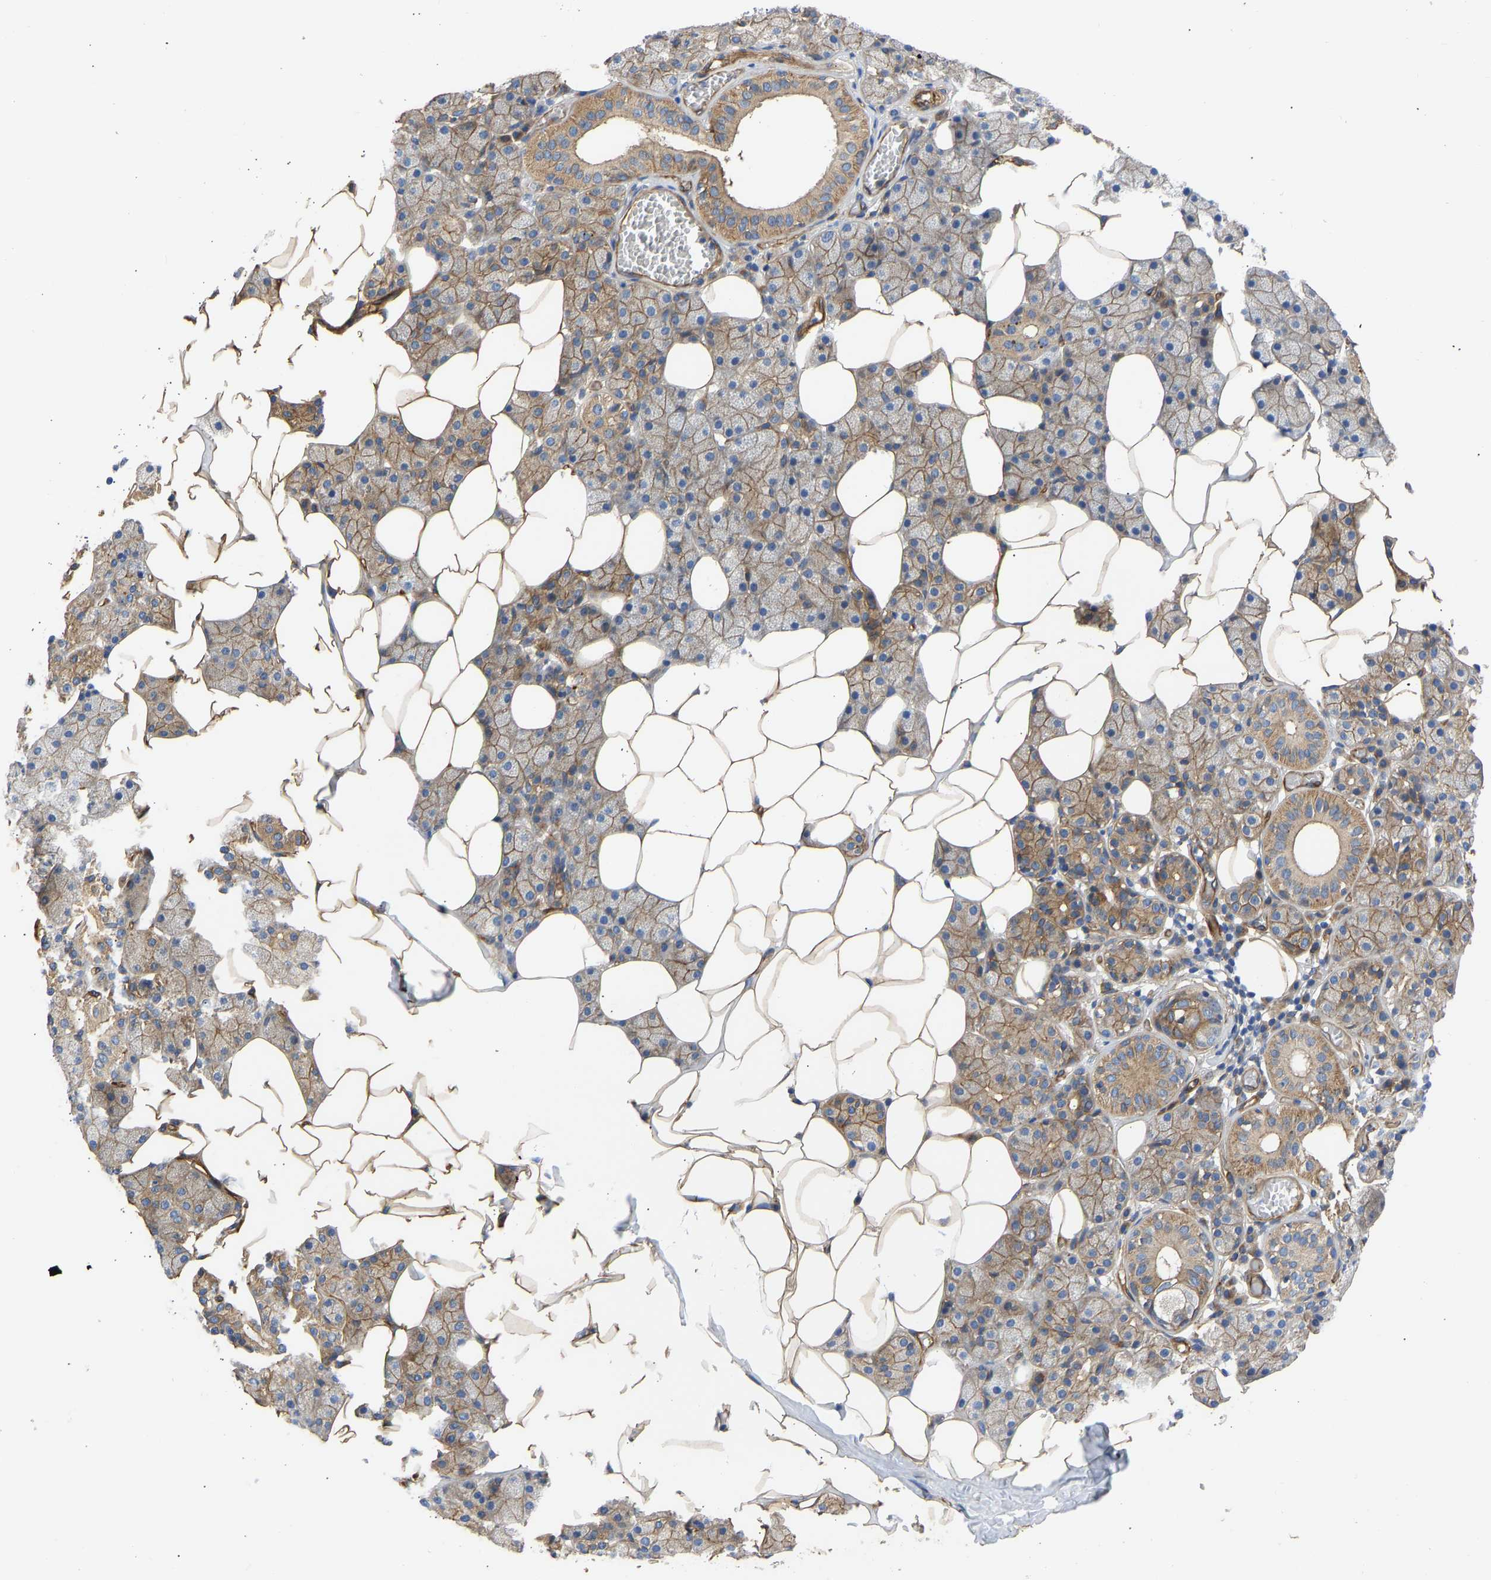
{"staining": {"intensity": "moderate", "quantity": ">75%", "location": "cytoplasmic/membranous"}, "tissue": "salivary gland", "cell_type": "Glandular cells", "image_type": "normal", "snomed": [{"axis": "morphology", "description": "Normal tissue, NOS"}, {"axis": "topography", "description": "Salivary gland"}], "caption": "DAB immunohistochemical staining of normal human salivary gland demonstrates moderate cytoplasmic/membranous protein staining in about >75% of glandular cells. Nuclei are stained in blue.", "gene": "MYO1C", "patient": {"sex": "female", "age": 33}}